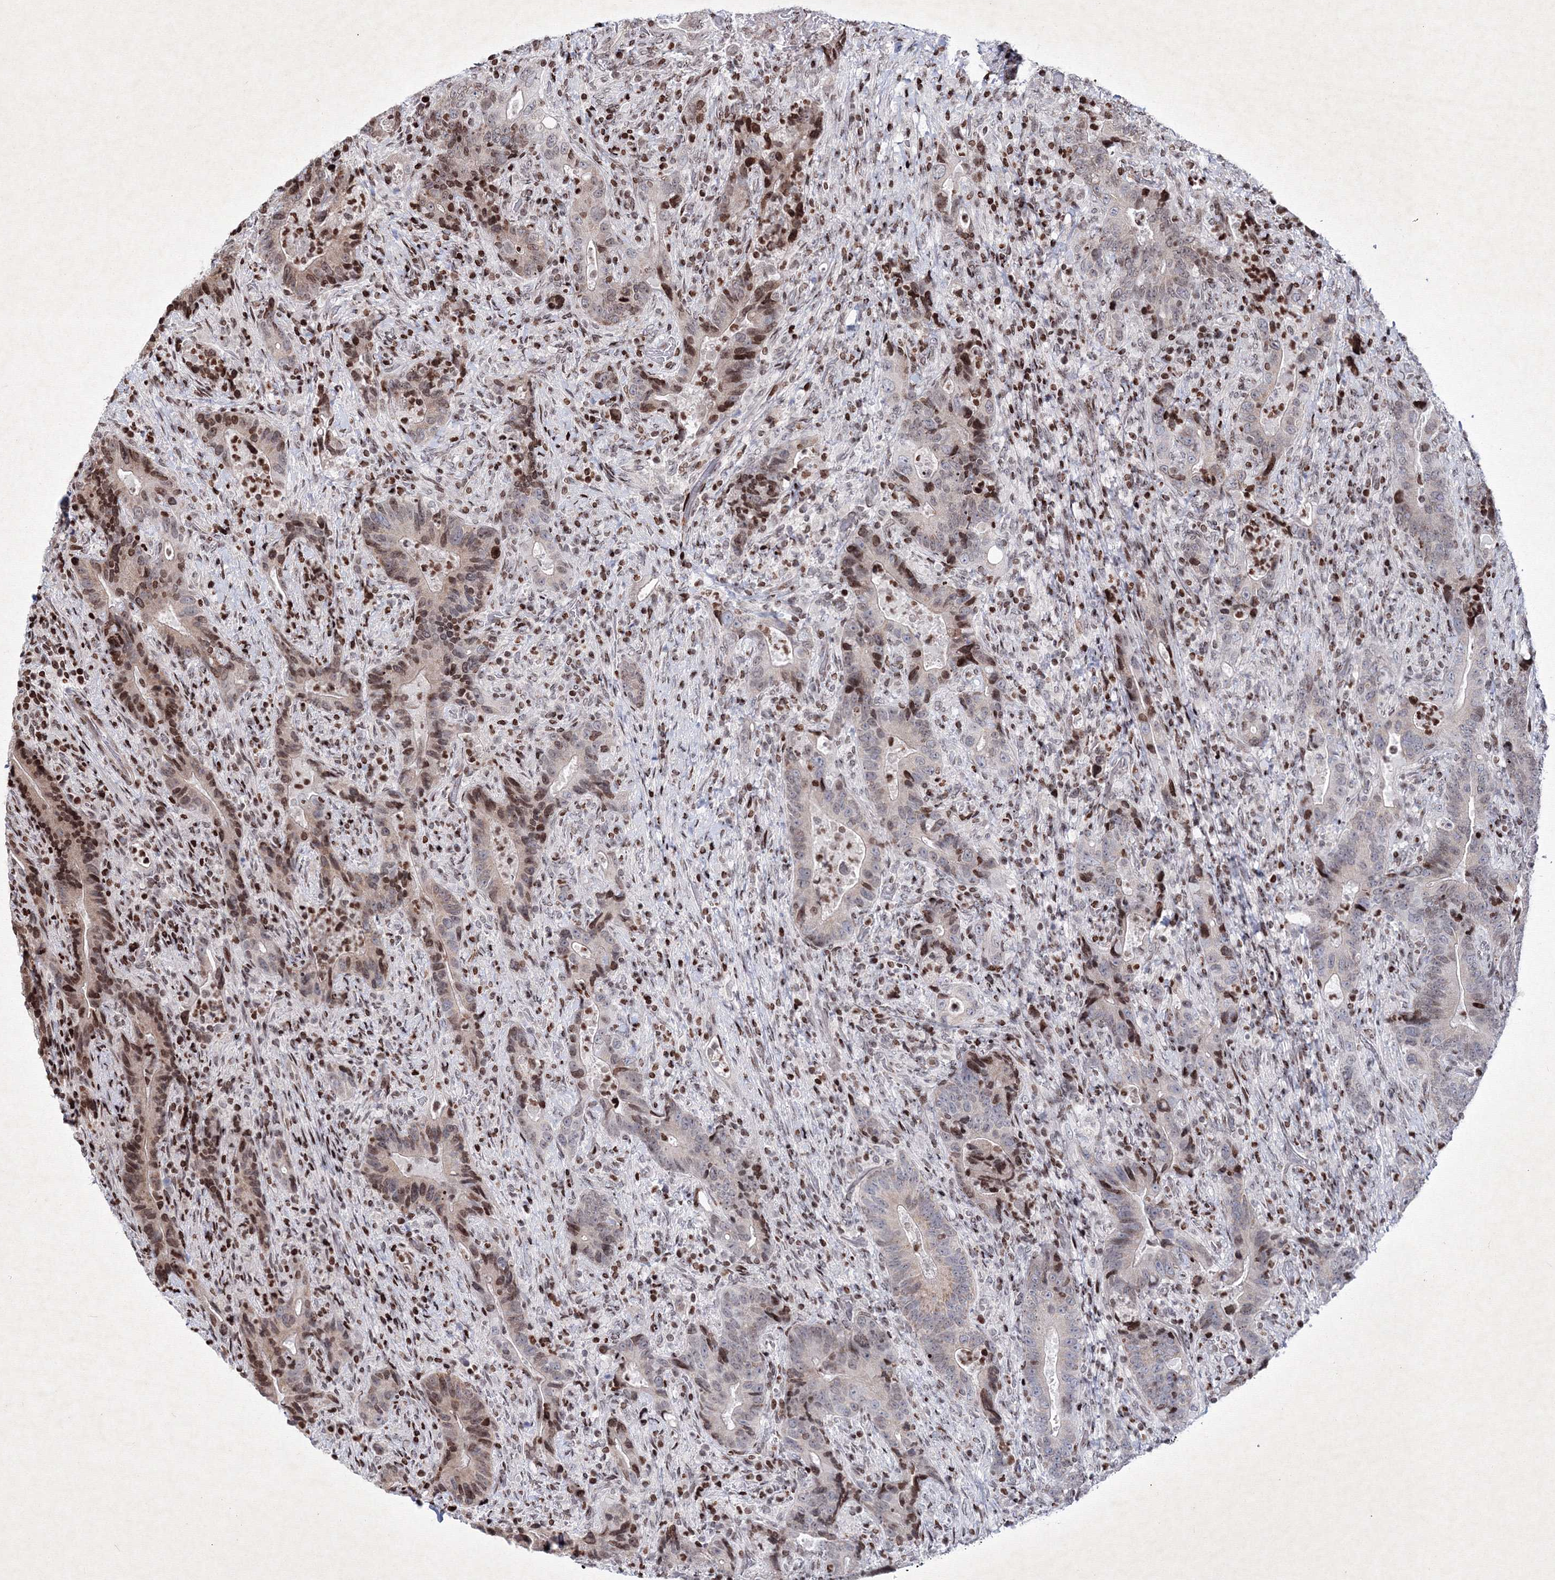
{"staining": {"intensity": "weak", "quantity": "<25%", "location": "cytoplasmic/membranous,nuclear"}, "tissue": "colorectal cancer", "cell_type": "Tumor cells", "image_type": "cancer", "snomed": [{"axis": "morphology", "description": "Adenocarcinoma, NOS"}, {"axis": "topography", "description": "Colon"}], "caption": "Immunohistochemistry (IHC) histopathology image of adenocarcinoma (colorectal) stained for a protein (brown), which reveals no positivity in tumor cells. The staining was performed using DAB (3,3'-diaminobenzidine) to visualize the protein expression in brown, while the nuclei were stained in blue with hematoxylin (Magnification: 20x).", "gene": "SMIM29", "patient": {"sex": "female", "age": 75}}